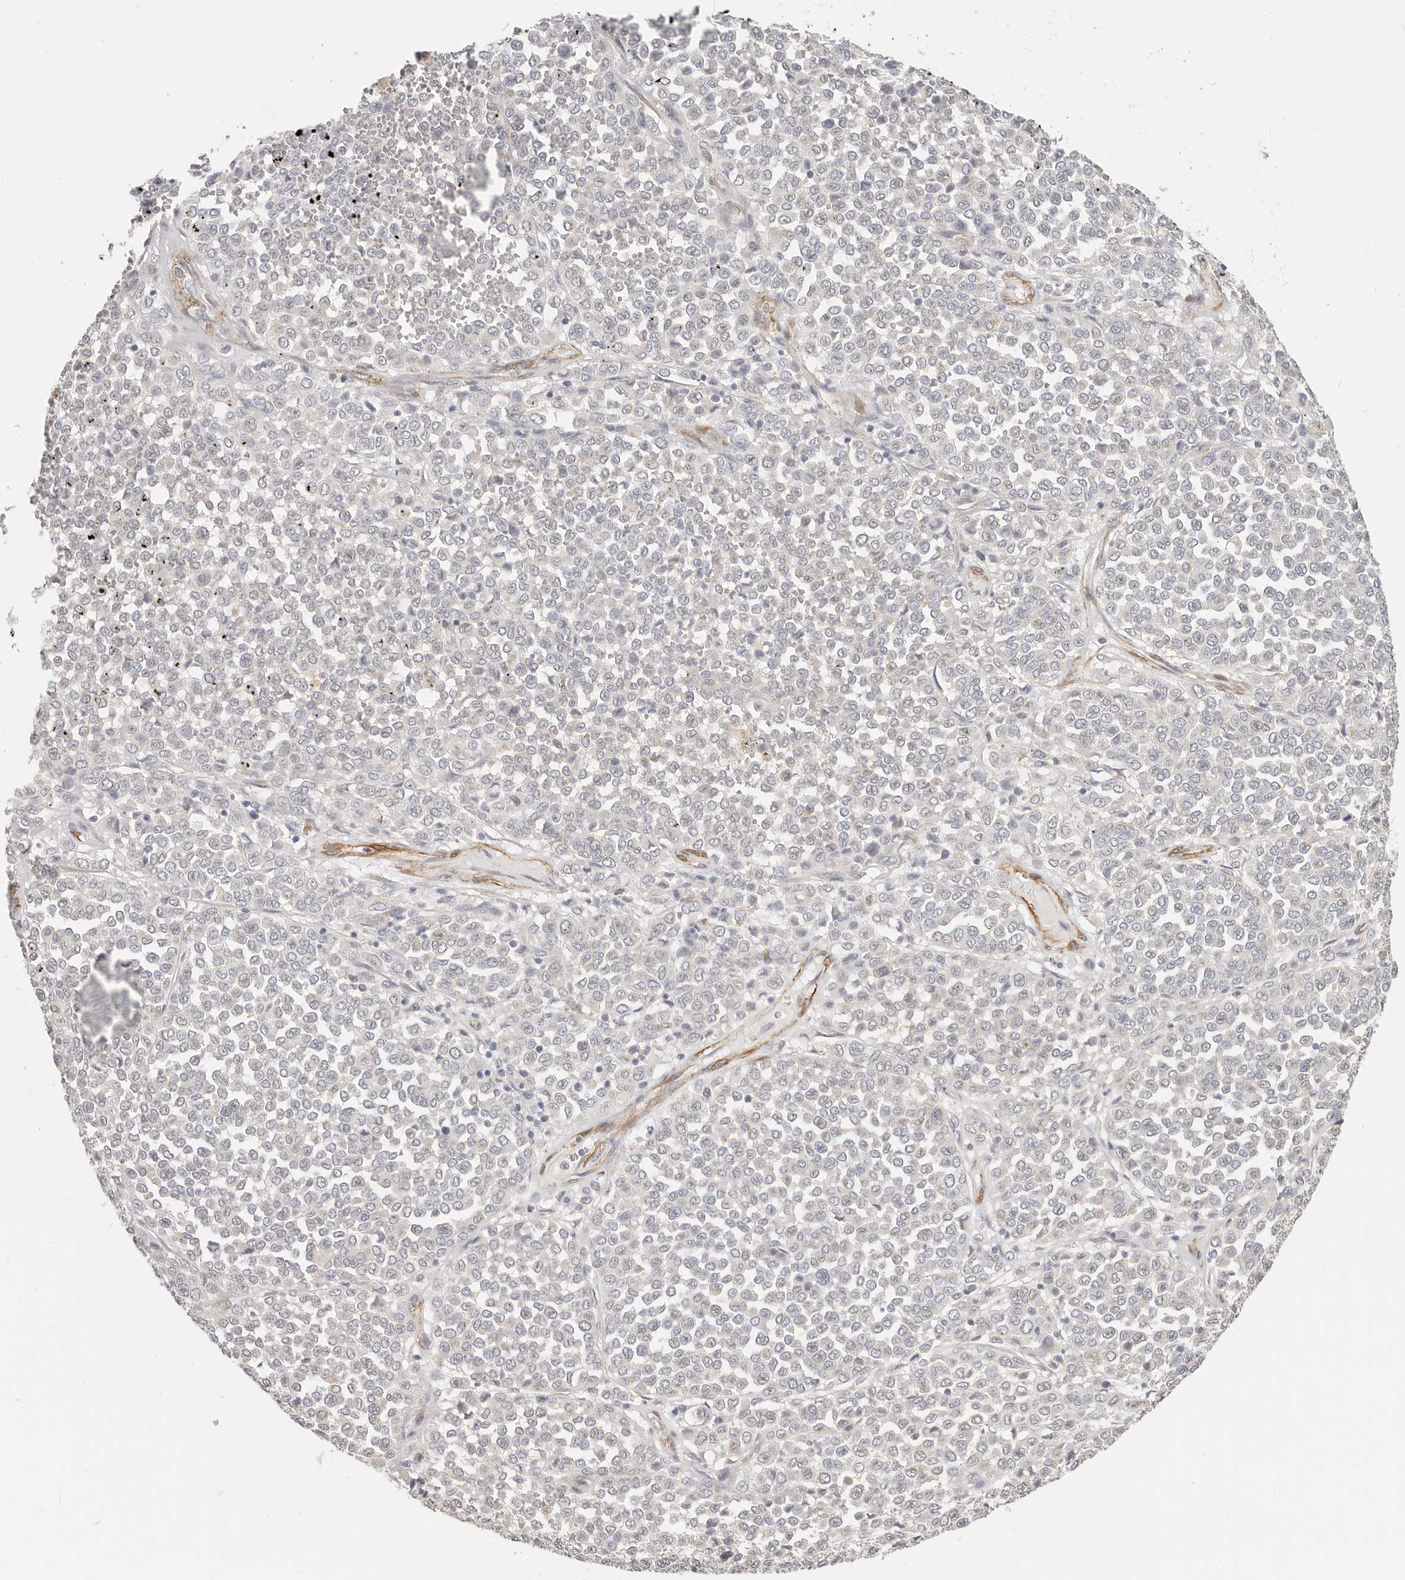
{"staining": {"intensity": "negative", "quantity": "none", "location": "none"}, "tissue": "melanoma", "cell_type": "Tumor cells", "image_type": "cancer", "snomed": [{"axis": "morphology", "description": "Malignant melanoma, Metastatic site"}, {"axis": "topography", "description": "Pancreas"}], "caption": "This is an immunohistochemistry histopathology image of melanoma. There is no positivity in tumor cells.", "gene": "RABAC1", "patient": {"sex": "female", "age": 30}}